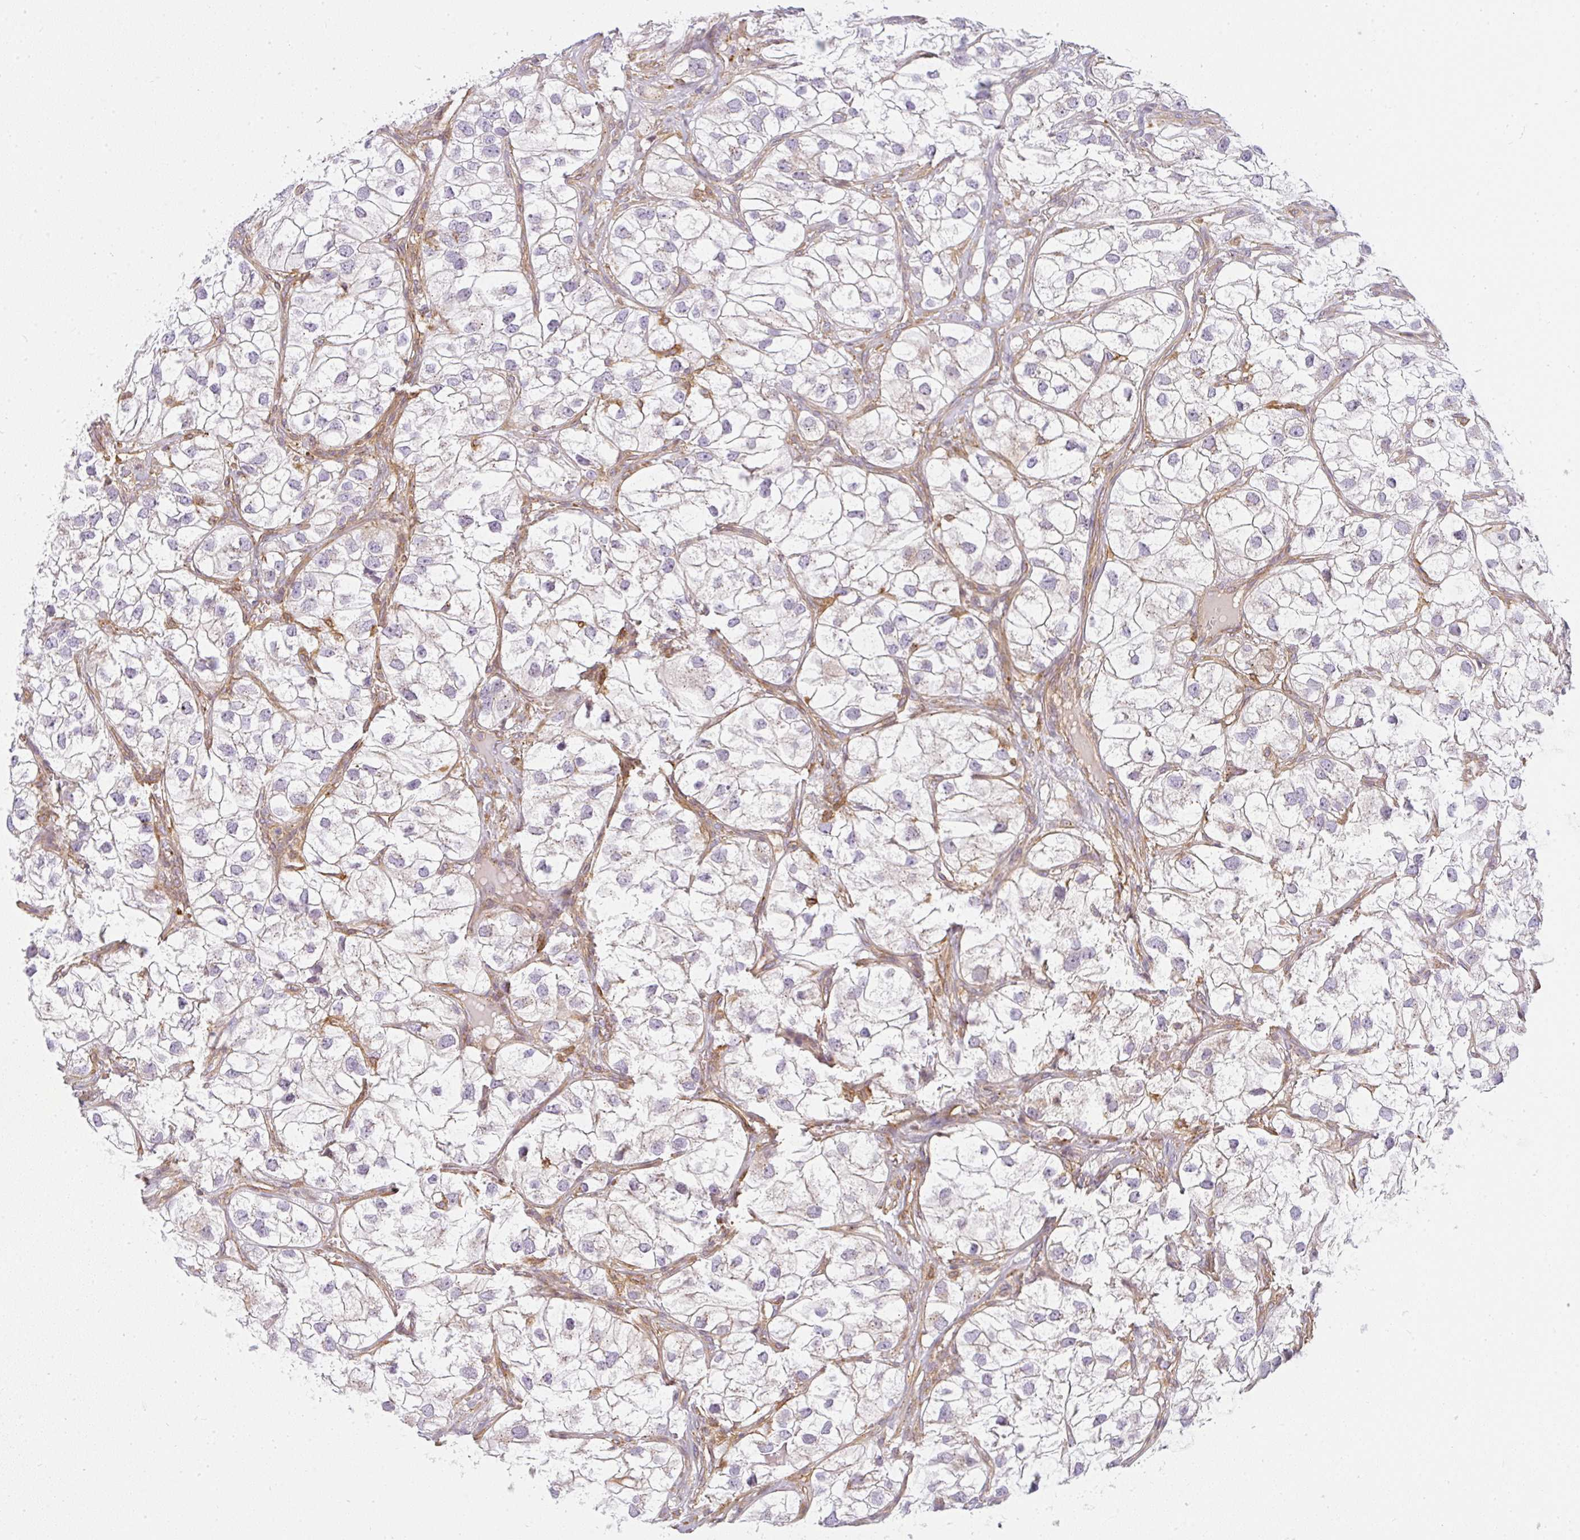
{"staining": {"intensity": "negative", "quantity": "none", "location": "none"}, "tissue": "renal cancer", "cell_type": "Tumor cells", "image_type": "cancer", "snomed": [{"axis": "morphology", "description": "Adenocarcinoma, NOS"}, {"axis": "topography", "description": "Kidney"}], "caption": "This is a photomicrograph of IHC staining of adenocarcinoma (renal), which shows no positivity in tumor cells. (Brightfield microscopy of DAB IHC at high magnification).", "gene": "SULF1", "patient": {"sex": "male", "age": 59}}